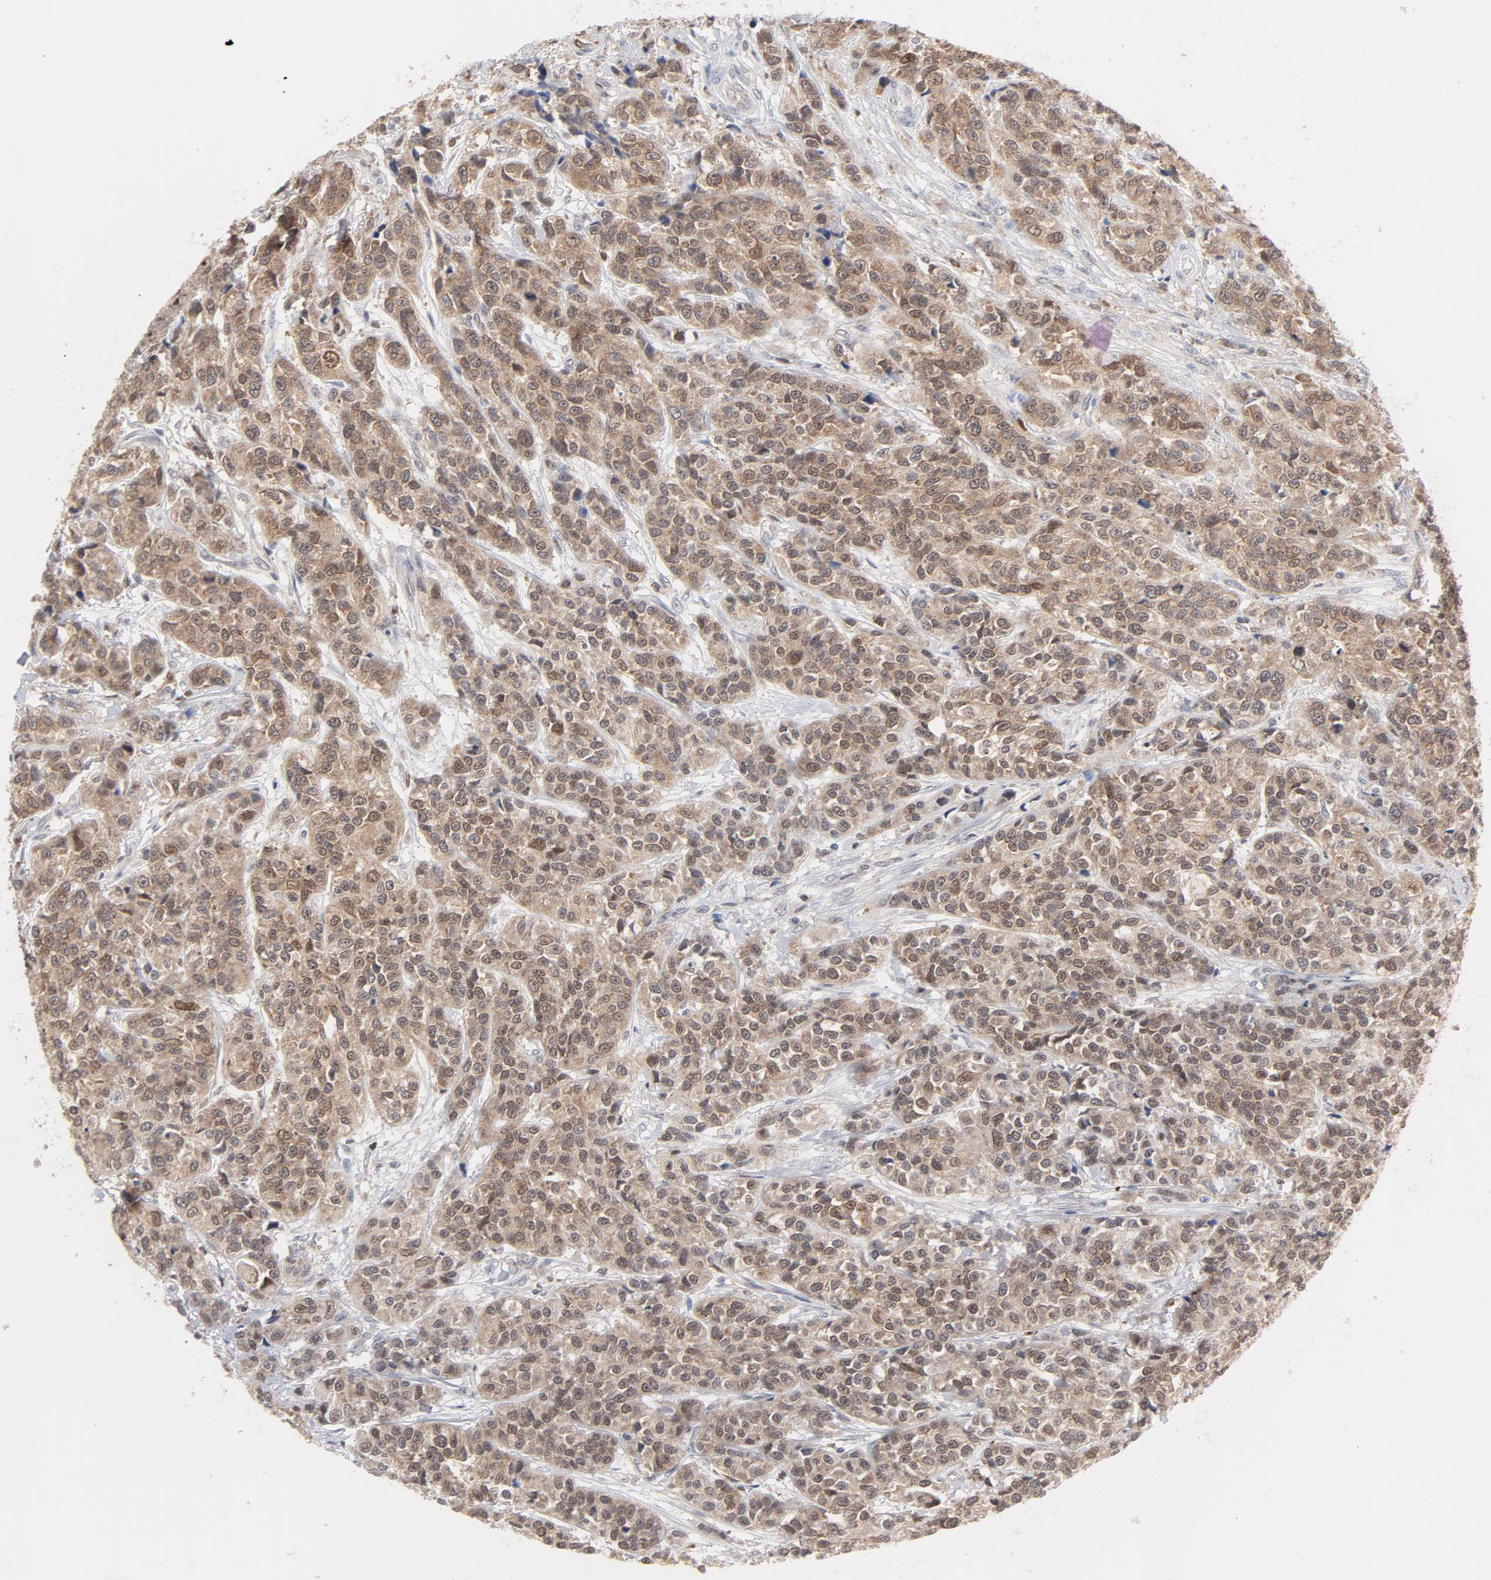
{"staining": {"intensity": "moderate", "quantity": ">75%", "location": "cytoplasmic/membranous,nuclear"}, "tissue": "urothelial cancer", "cell_type": "Tumor cells", "image_type": "cancer", "snomed": [{"axis": "morphology", "description": "Urothelial carcinoma, High grade"}, {"axis": "topography", "description": "Urinary bladder"}], "caption": "Human urothelial cancer stained with a brown dye exhibits moderate cytoplasmic/membranous and nuclear positive staining in approximately >75% of tumor cells.", "gene": "PRDX1", "patient": {"sex": "female", "age": 81}}